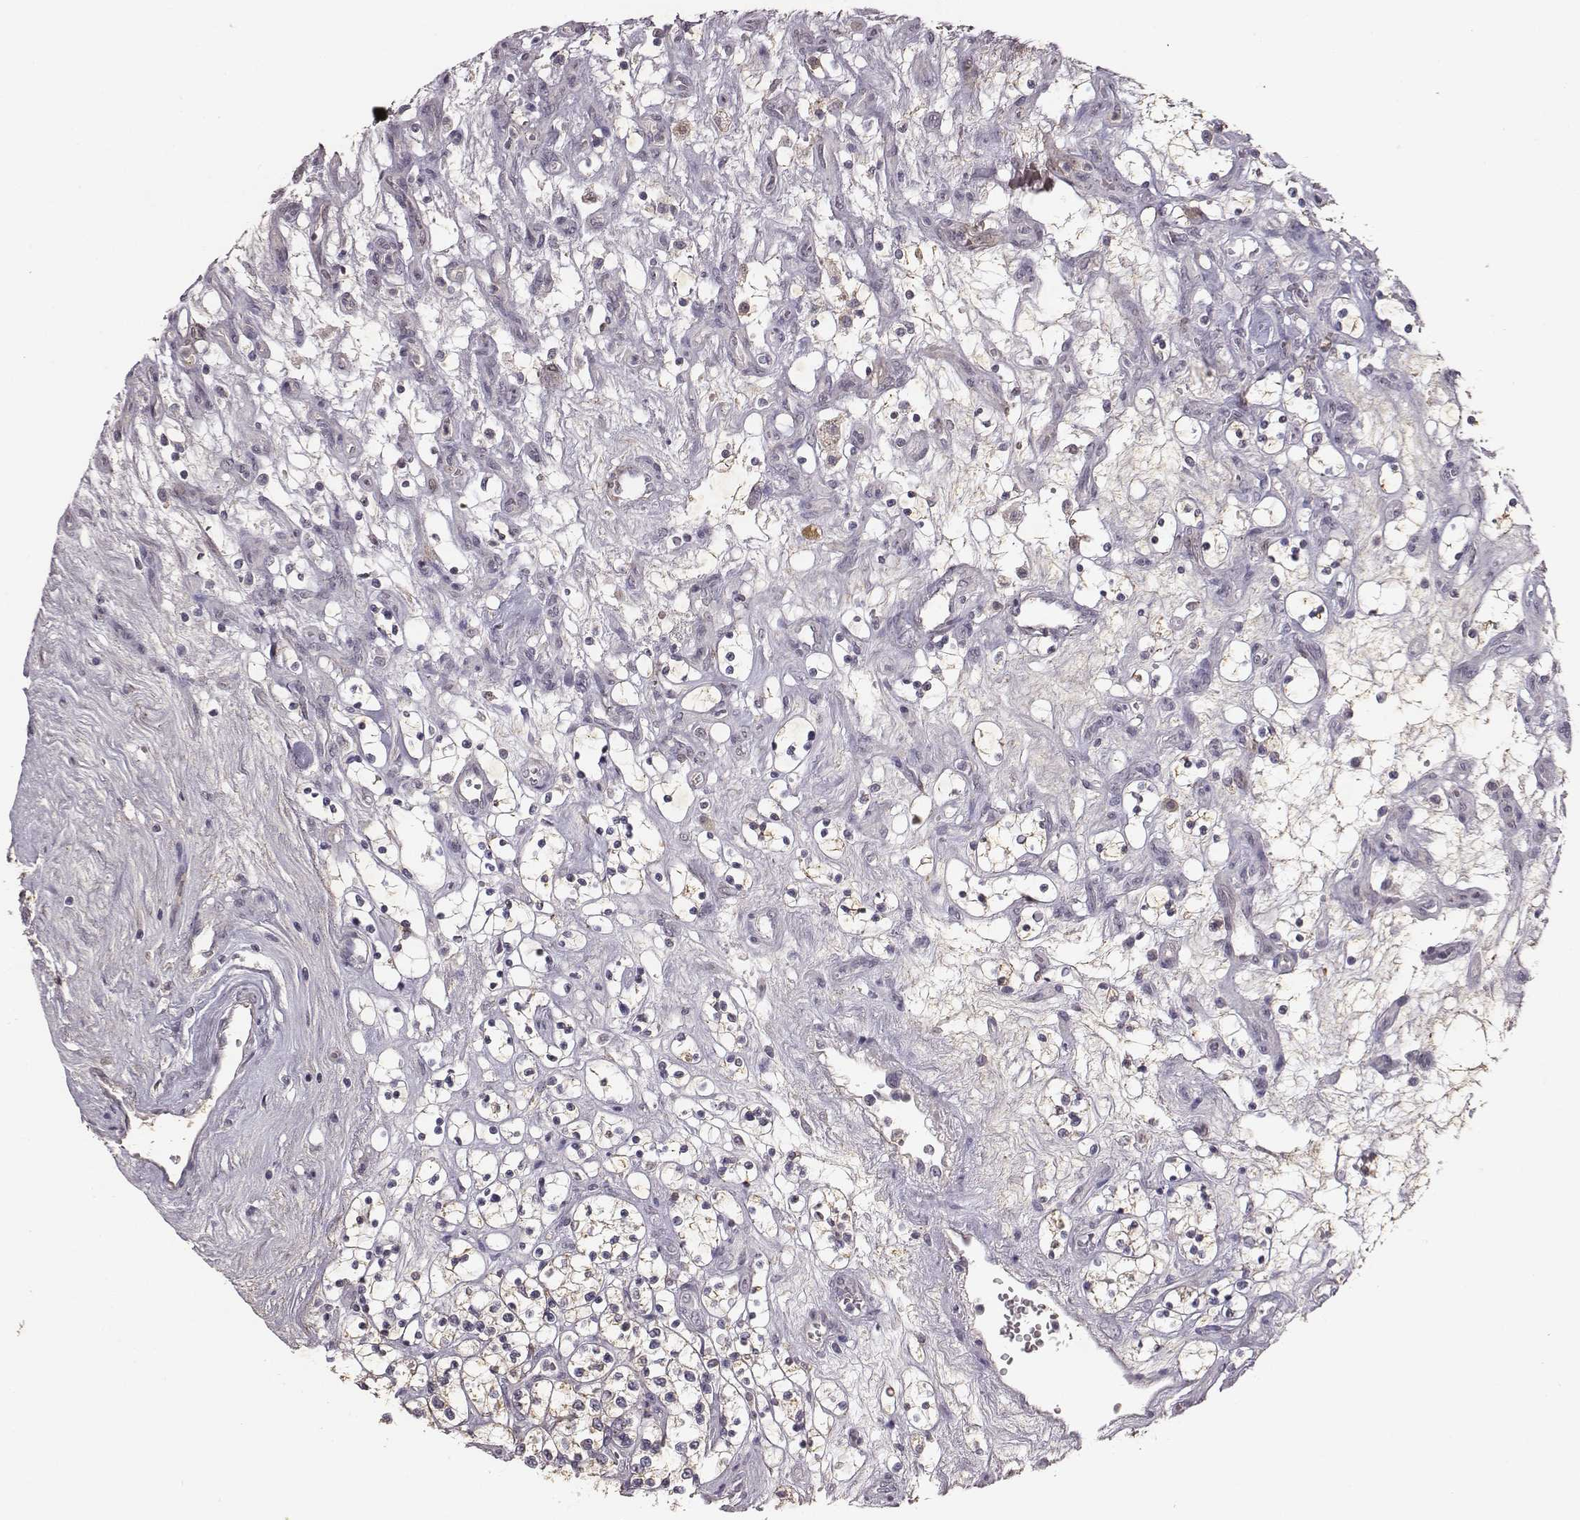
{"staining": {"intensity": "negative", "quantity": "none", "location": "none"}, "tissue": "renal cancer", "cell_type": "Tumor cells", "image_type": "cancer", "snomed": [{"axis": "morphology", "description": "Adenocarcinoma, NOS"}, {"axis": "topography", "description": "Kidney"}], "caption": "Immunohistochemistry (IHC) histopathology image of adenocarcinoma (renal) stained for a protein (brown), which displays no positivity in tumor cells.", "gene": "SLC22A6", "patient": {"sex": "female", "age": 69}}